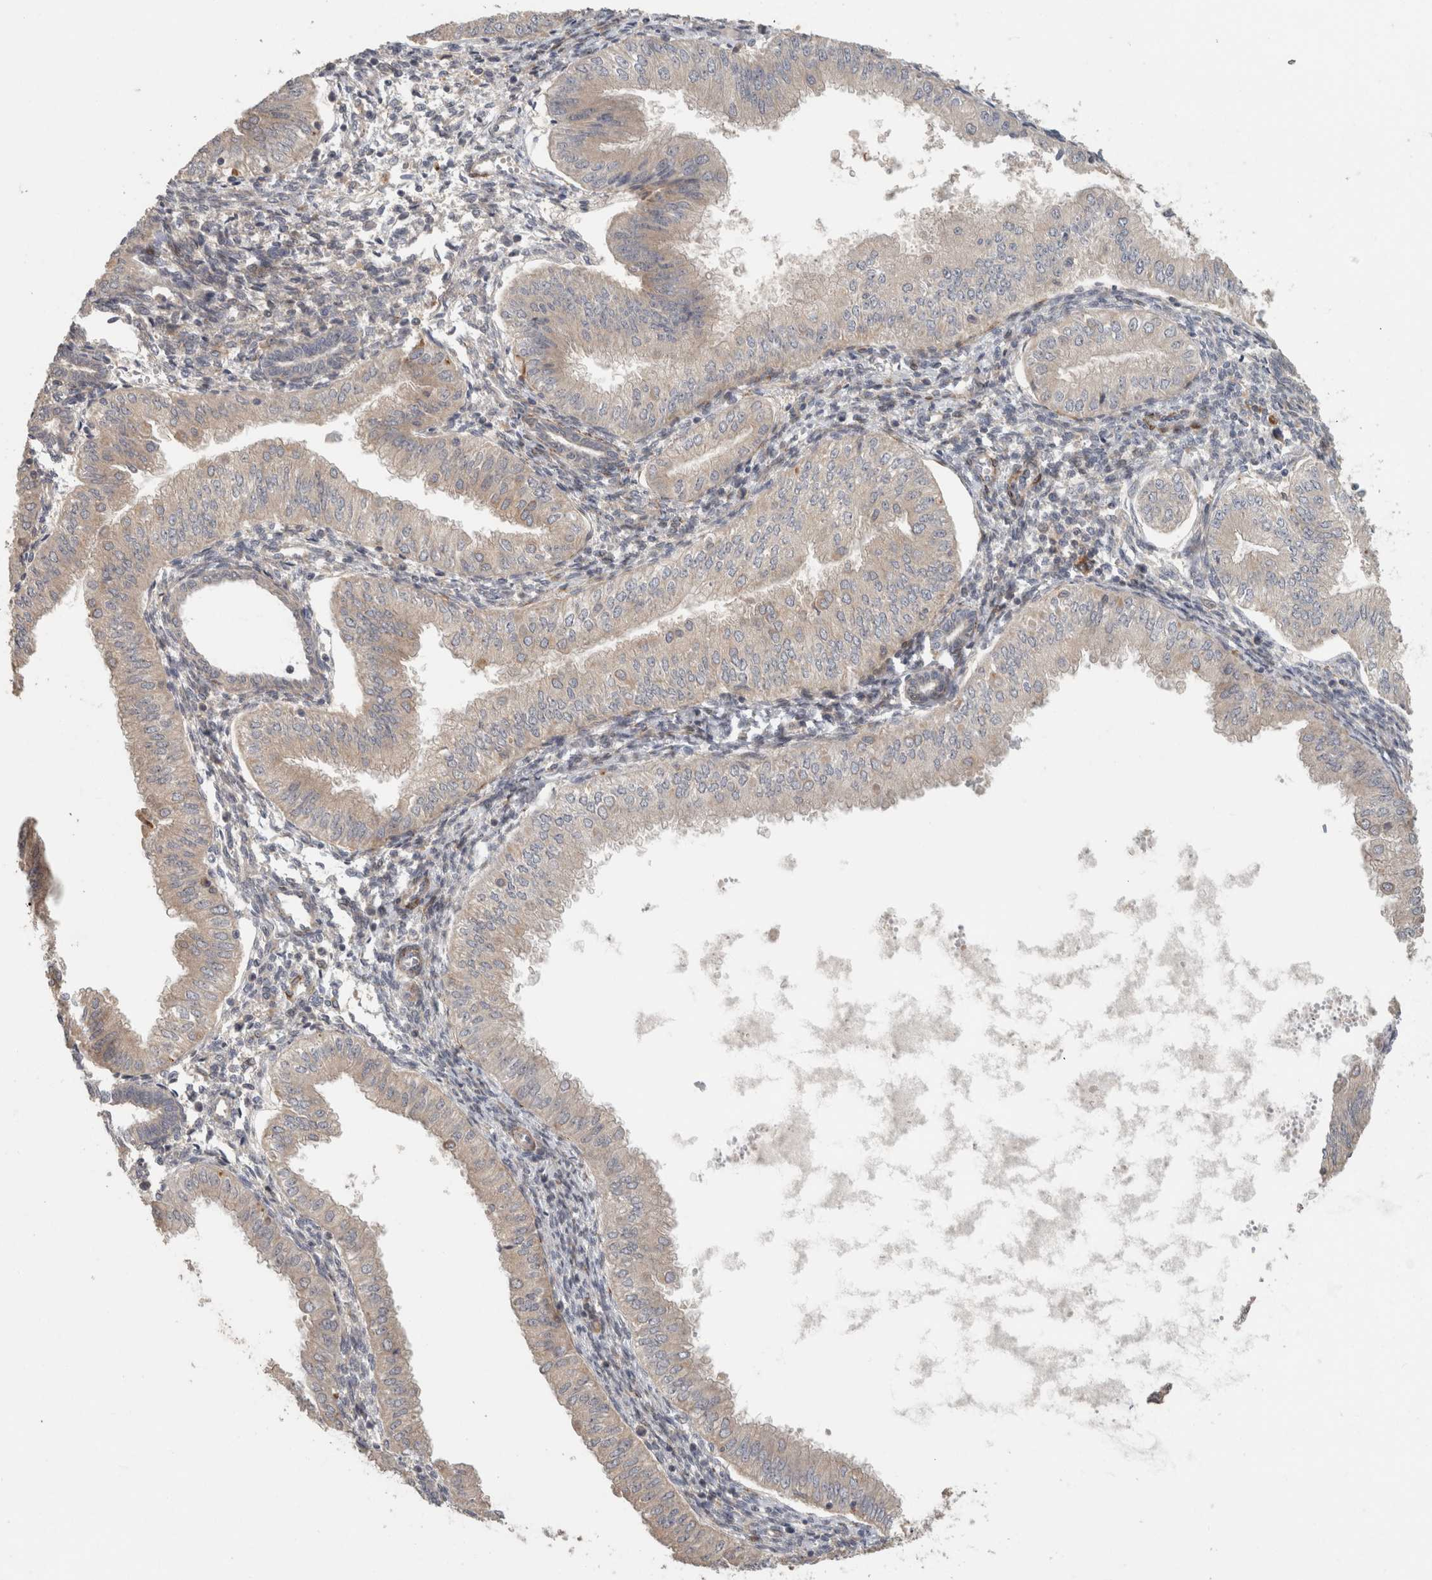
{"staining": {"intensity": "negative", "quantity": "none", "location": "none"}, "tissue": "endometrial cancer", "cell_type": "Tumor cells", "image_type": "cancer", "snomed": [{"axis": "morphology", "description": "Normal tissue, NOS"}, {"axis": "morphology", "description": "Adenocarcinoma, NOS"}, {"axis": "topography", "description": "Endometrium"}], "caption": "High magnification brightfield microscopy of endometrial cancer (adenocarcinoma) stained with DAB (3,3'-diaminobenzidine) (brown) and counterstained with hematoxylin (blue): tumor cells show no significant staining.", "gene": "SIPA1L2", "patient": {"sex": "female", "age": 53}}